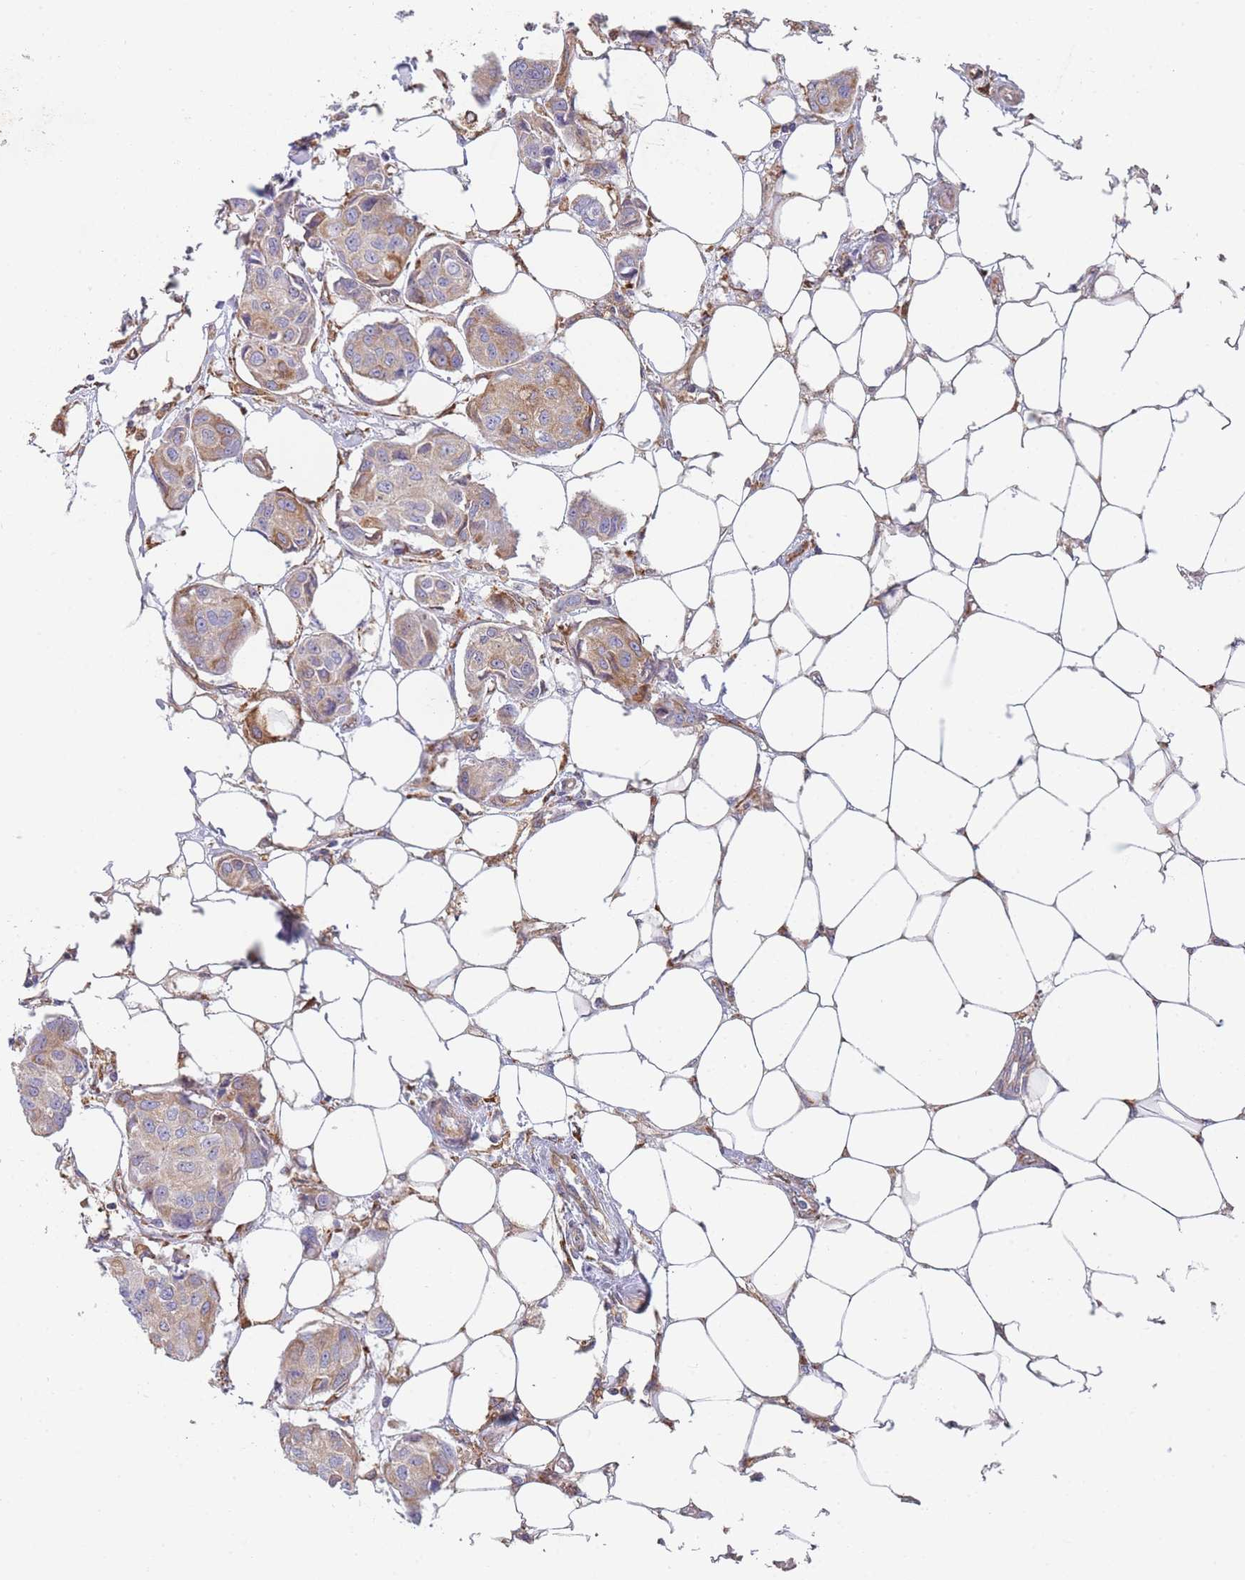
{"staining": {"intensity": "weak", "quantity": ">75%", "location": "cytoplasmic/membranous"}, "tissue": "breast cancer", "cell_type": "Tumor cells", "image_type": "cancer", "snomed": [{"axis": "morphology", "description": "Duct carcinoma"}, {"axis": "topography", "description": "Breast"}, {"axis": "topography", "description": "Lymph node"}], "caption": "Immunohistochemical staining of breast cancer shows weak cytoplasmic/membranous protein positivity in about >75% of tumor cells. The protein is stained brown, and the nuclei are stained in blue (DAB (3,3'-diaminobenzidine) IHC with brightfield microscopy, high magnification).", "gene": "OR7C2", "patient": {"sex": "female", "age": 80}}